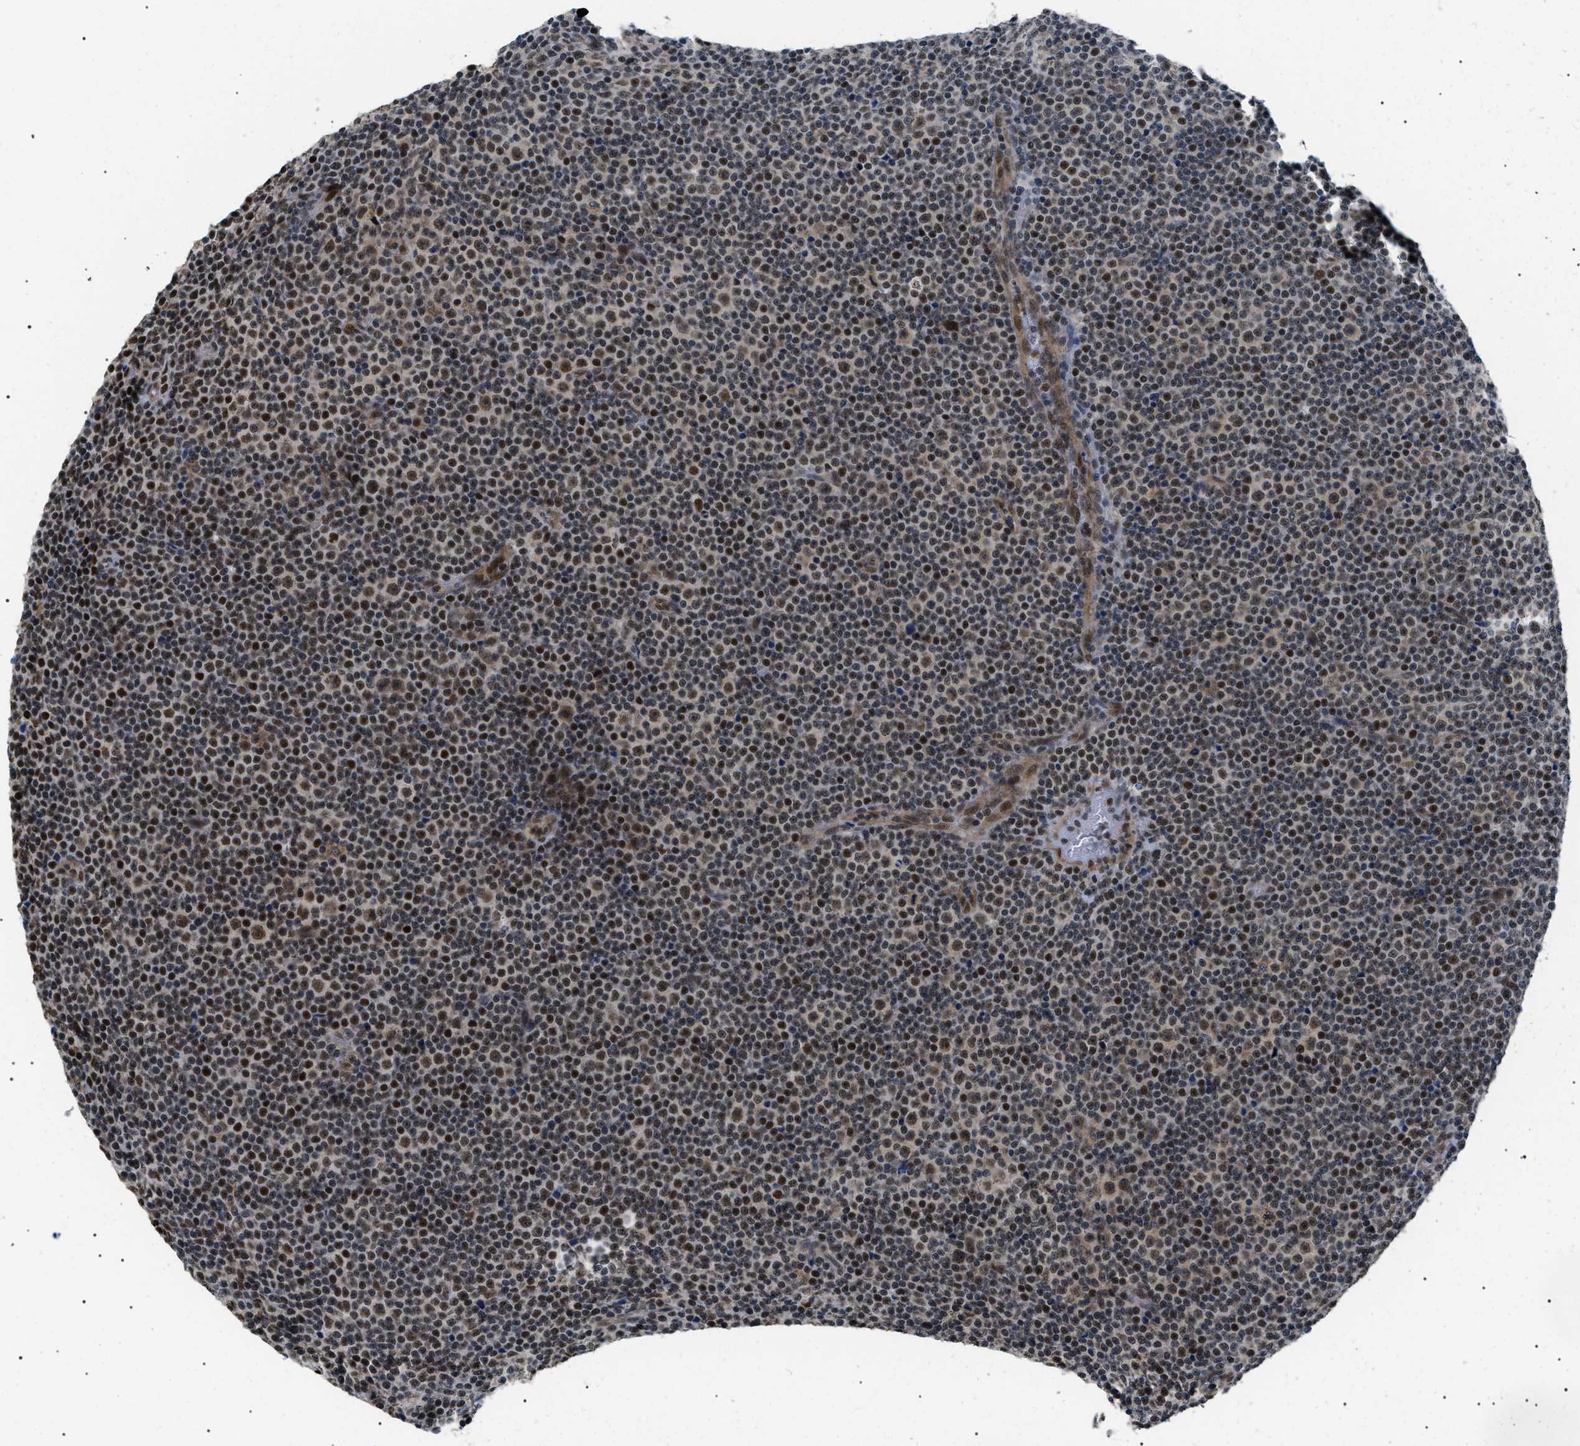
{"staining": {"intensity": "strong", "quantity": "25%-75%", "location": "nuclear"}, "tissue": "lymphoma", "cell_type": "Tumor cells", "image_type": "cancer", "snomed": [{"axis": "morphology", "description": "Malignant lymphoma, non-Hodgkin's type, Low grade"}, {"axis": "topography", "description": "Lymph node"}], "caption": "Immunohistochemistry (IHC) histopathology image of lymphoma stained for a protein (brown), which displays high levels of strong nuclear staining in approximately 25%-75% of tumor cells.", "gene": "CWC25", "patient": {"sex": "female", "age": 67}}